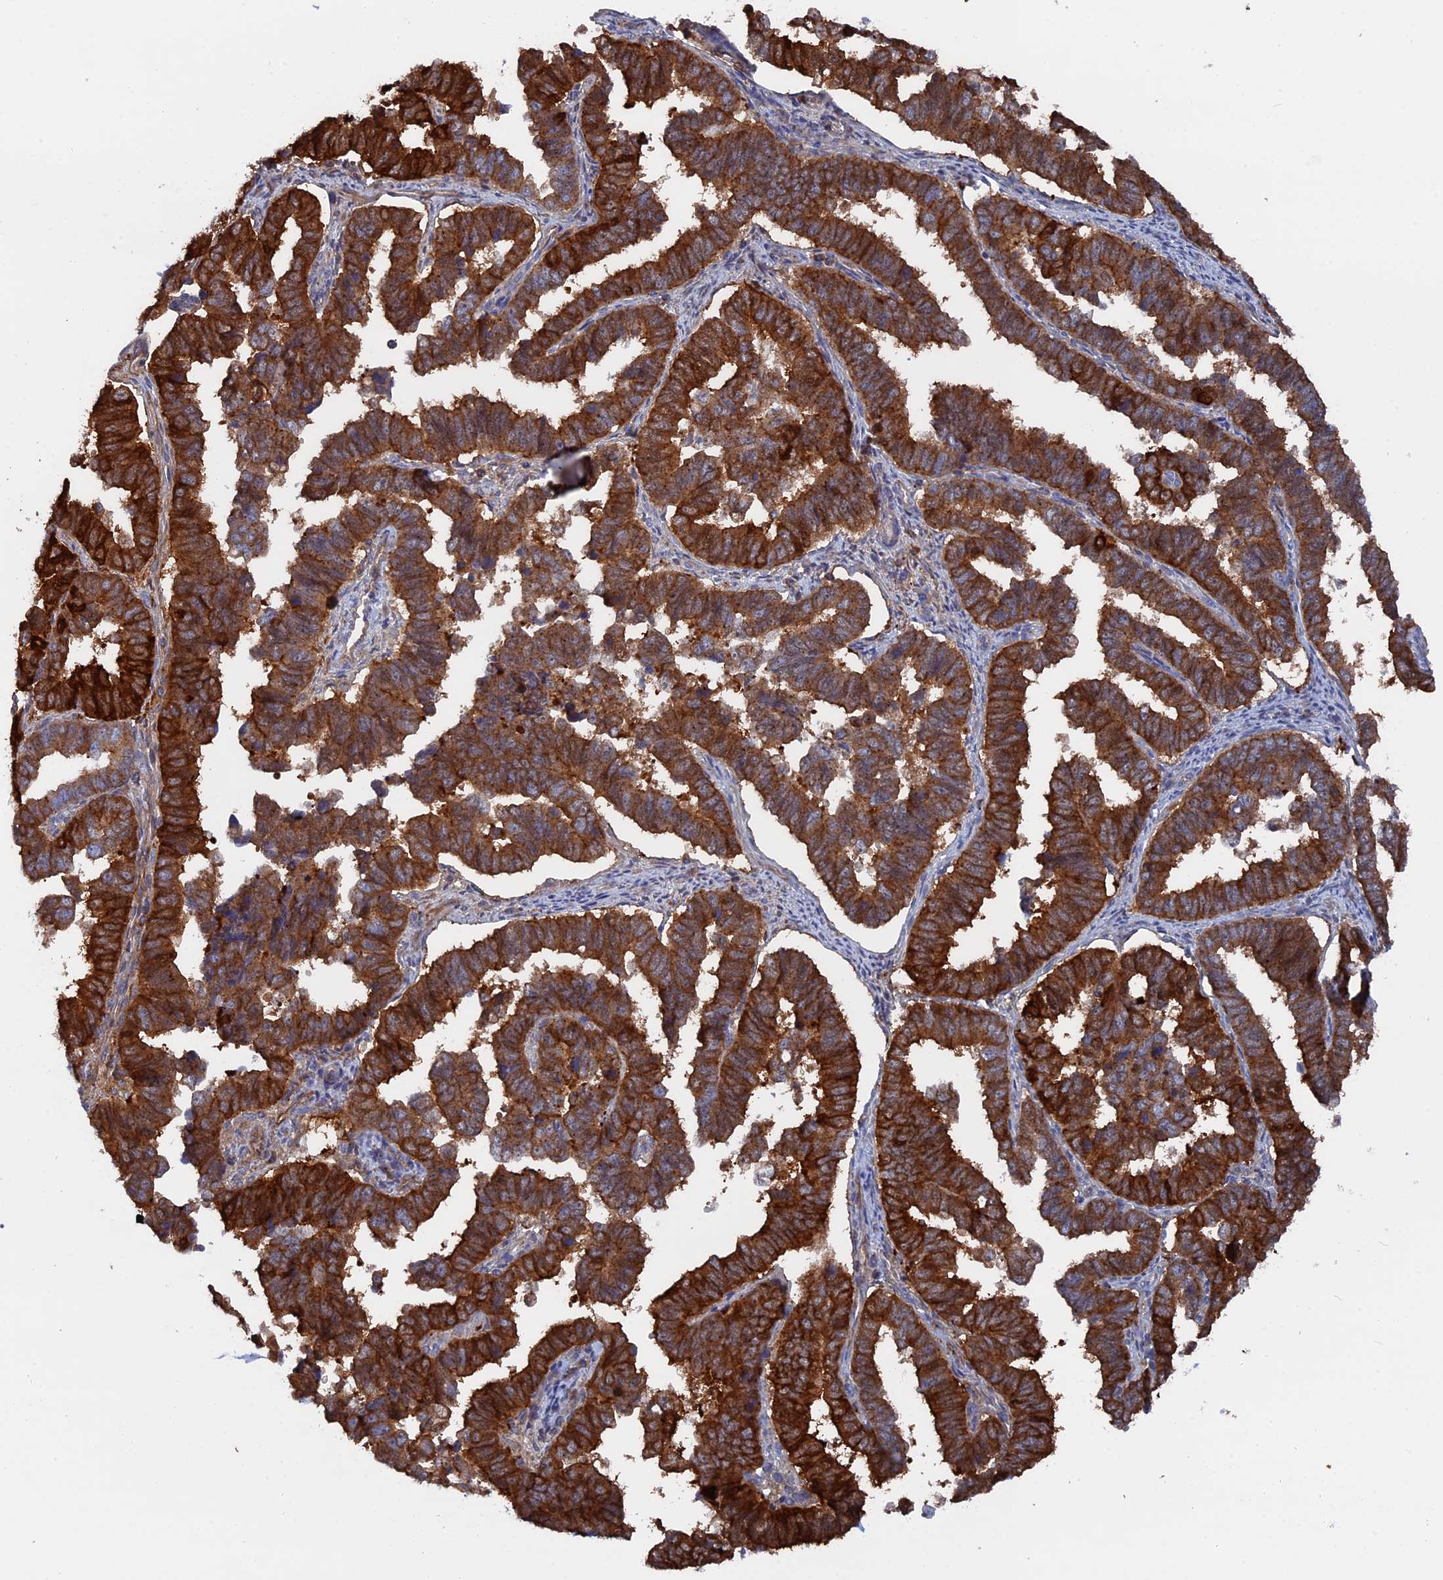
{"staining": {"intensity": "strong", "quantity": ">75%", "location": "cytoplasmic/membranous"}, "tissue": "endometrial cancer", "cell_type": "Tumor cells", "image_type": "cancer", "snomed": [{"axis": "morphology", "description": "Adenocarcinoma, NOS"}, {"axis": "topography", "description": "Endometrium"}], "caption": "About >75% of tumor cells in human endometrial adenocarcinoma exhibit strong cytoplasmic/membranous protein expression as visualized by brown immunohistochemical staining.", "gene": "SMG9", "patient": {"sex": "female", "age": 75}}